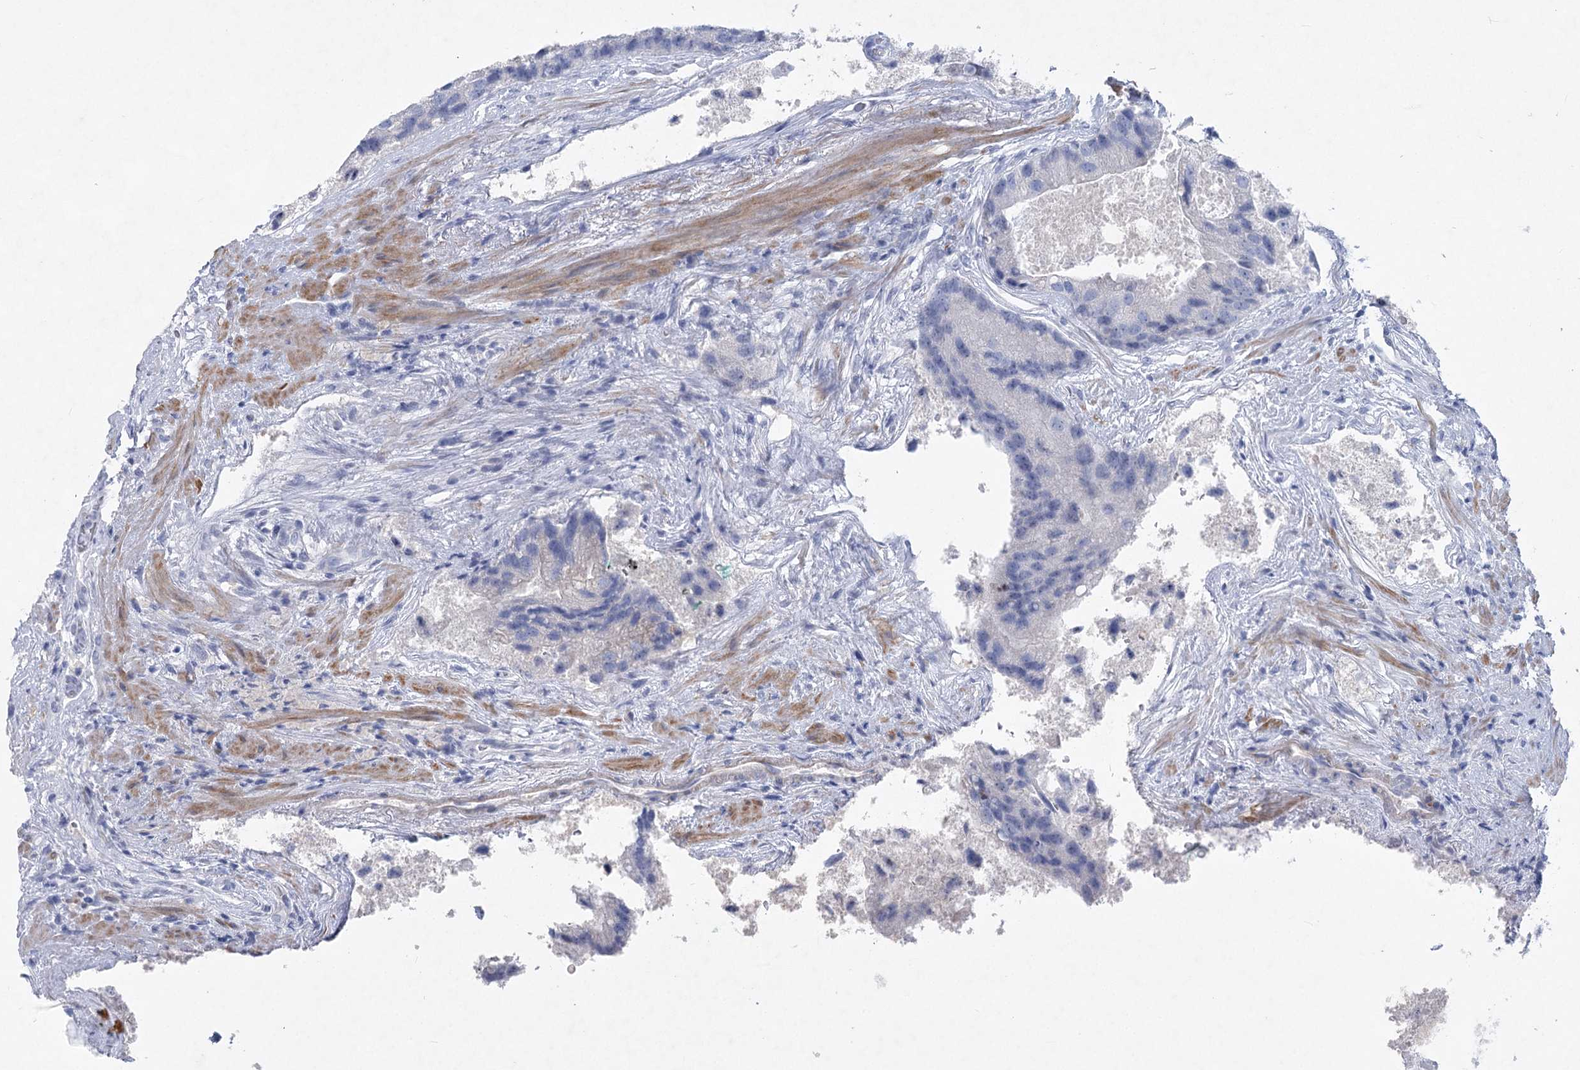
{"staining": {"intensity": "negative", "quantity": "none", "location": "none"}, "tissue": "prostate cancer", "cell_type": "Tumor cells", "image_type": "cancer", "snomed": [{"axis": "morphology", "description": "Adenocarcinoma, High grade"}, {"axis": "topography", "description": "Prostate"}], "caption": "DAB immunohistochemical staining of adenocarcinoma (high-grade) (prostate) demonstrates no significant positivity in tumor cells.", "gene": "WDR74", "patient": {"sex": "male", "age": 70}}